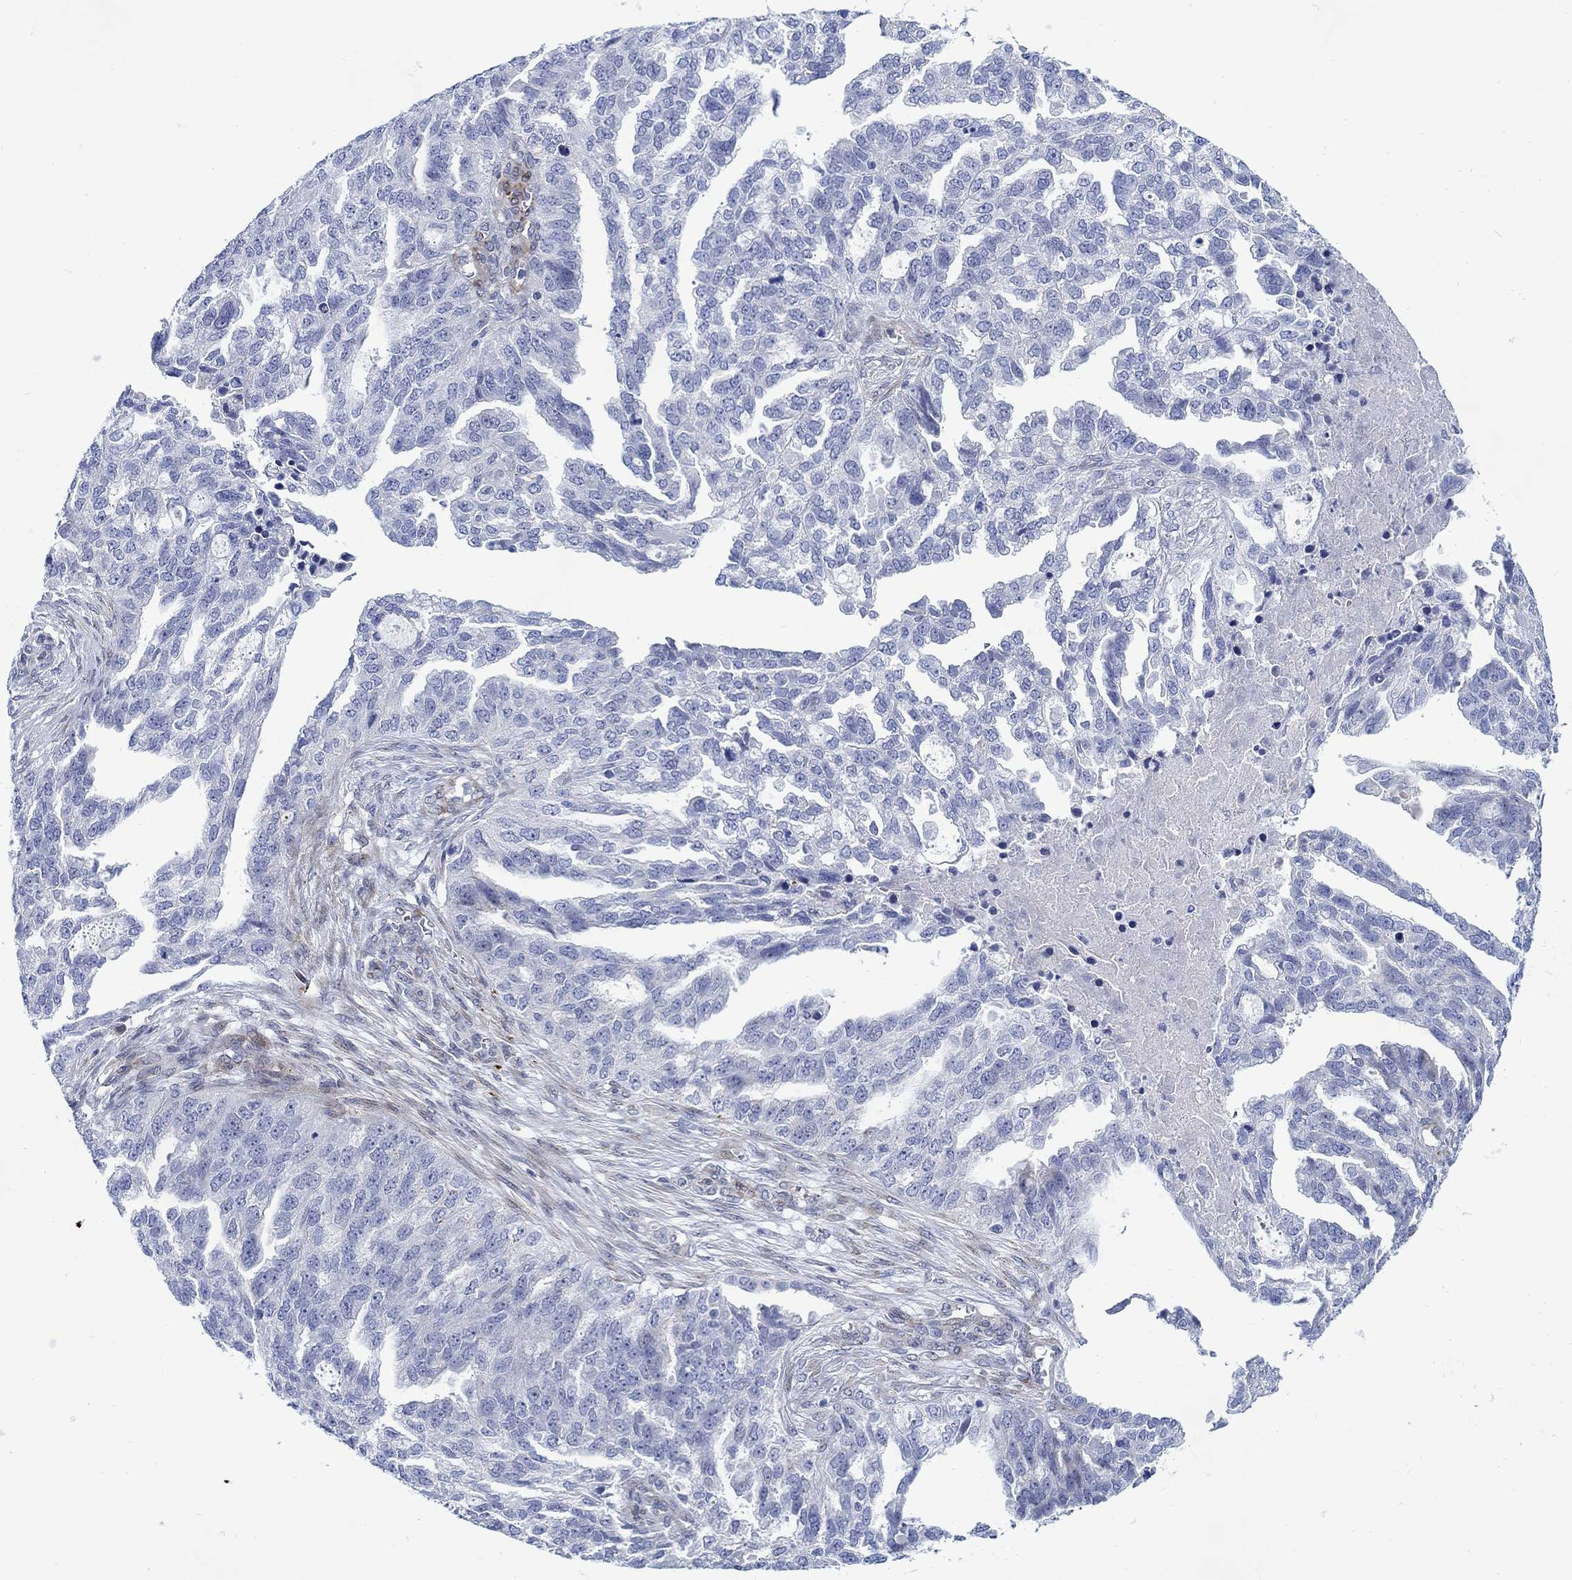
{"staining": {"intensity": "negative", "quantity": "none", "location": "none"}, "tissue": "ovarian cancer", "cell_type": "Tumor cells", "image_type": "cancer", "snomed": [{"axis": "morphology", "description": "Cystadenocarcinoma, serous, NOS"}, {"axis": "topography", "description": "Ovary"}], "caption": "IHC image of neoplastic tissue: human ovarian serous cystadenocarcinoma stained with DAB reveals no significant protein staining in tumor cells.", "gene": "KSR2", "patient": {"sex": "female", "age": 51}}